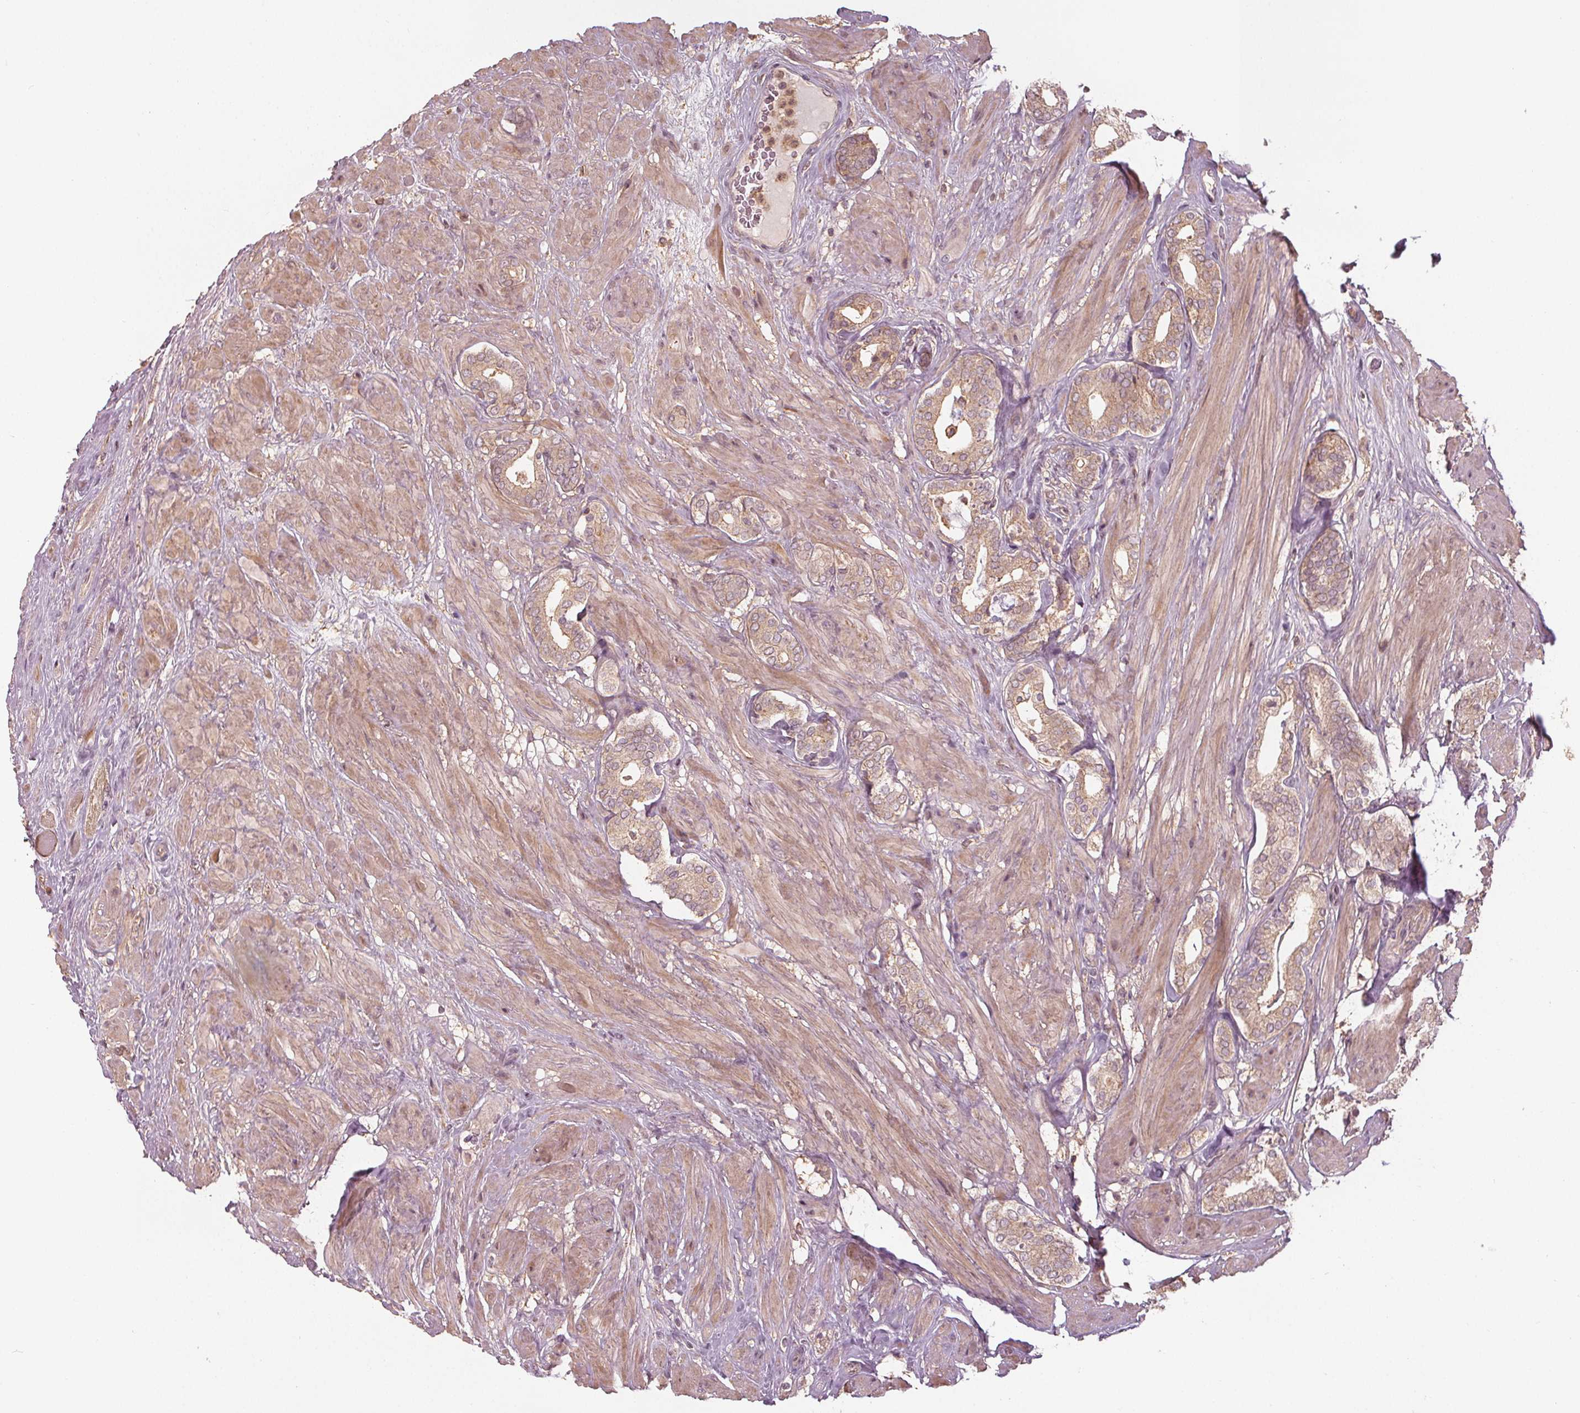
{"staining": {"intensity": "moderate", "quantity": ">75%", "location": "cytoplasmic/membranous"}, "tissue": "prostate cancer", "cell_type": "Tumor cells", "image_type": "cancer", "snomed": [{"axis": "morphology", "description": "Adenocarcinoma, High grade"}, {"axis": "topography", "description": "Prostate"}], "caption": "A brown stain shows moderate cytoplasmic/membranous expression of a protein in human prostate cancer (adenocarcinoma (high-grade)) tumor cells.", "gene": "GNB2", "patient": {"sex": "male", "age": 56}}